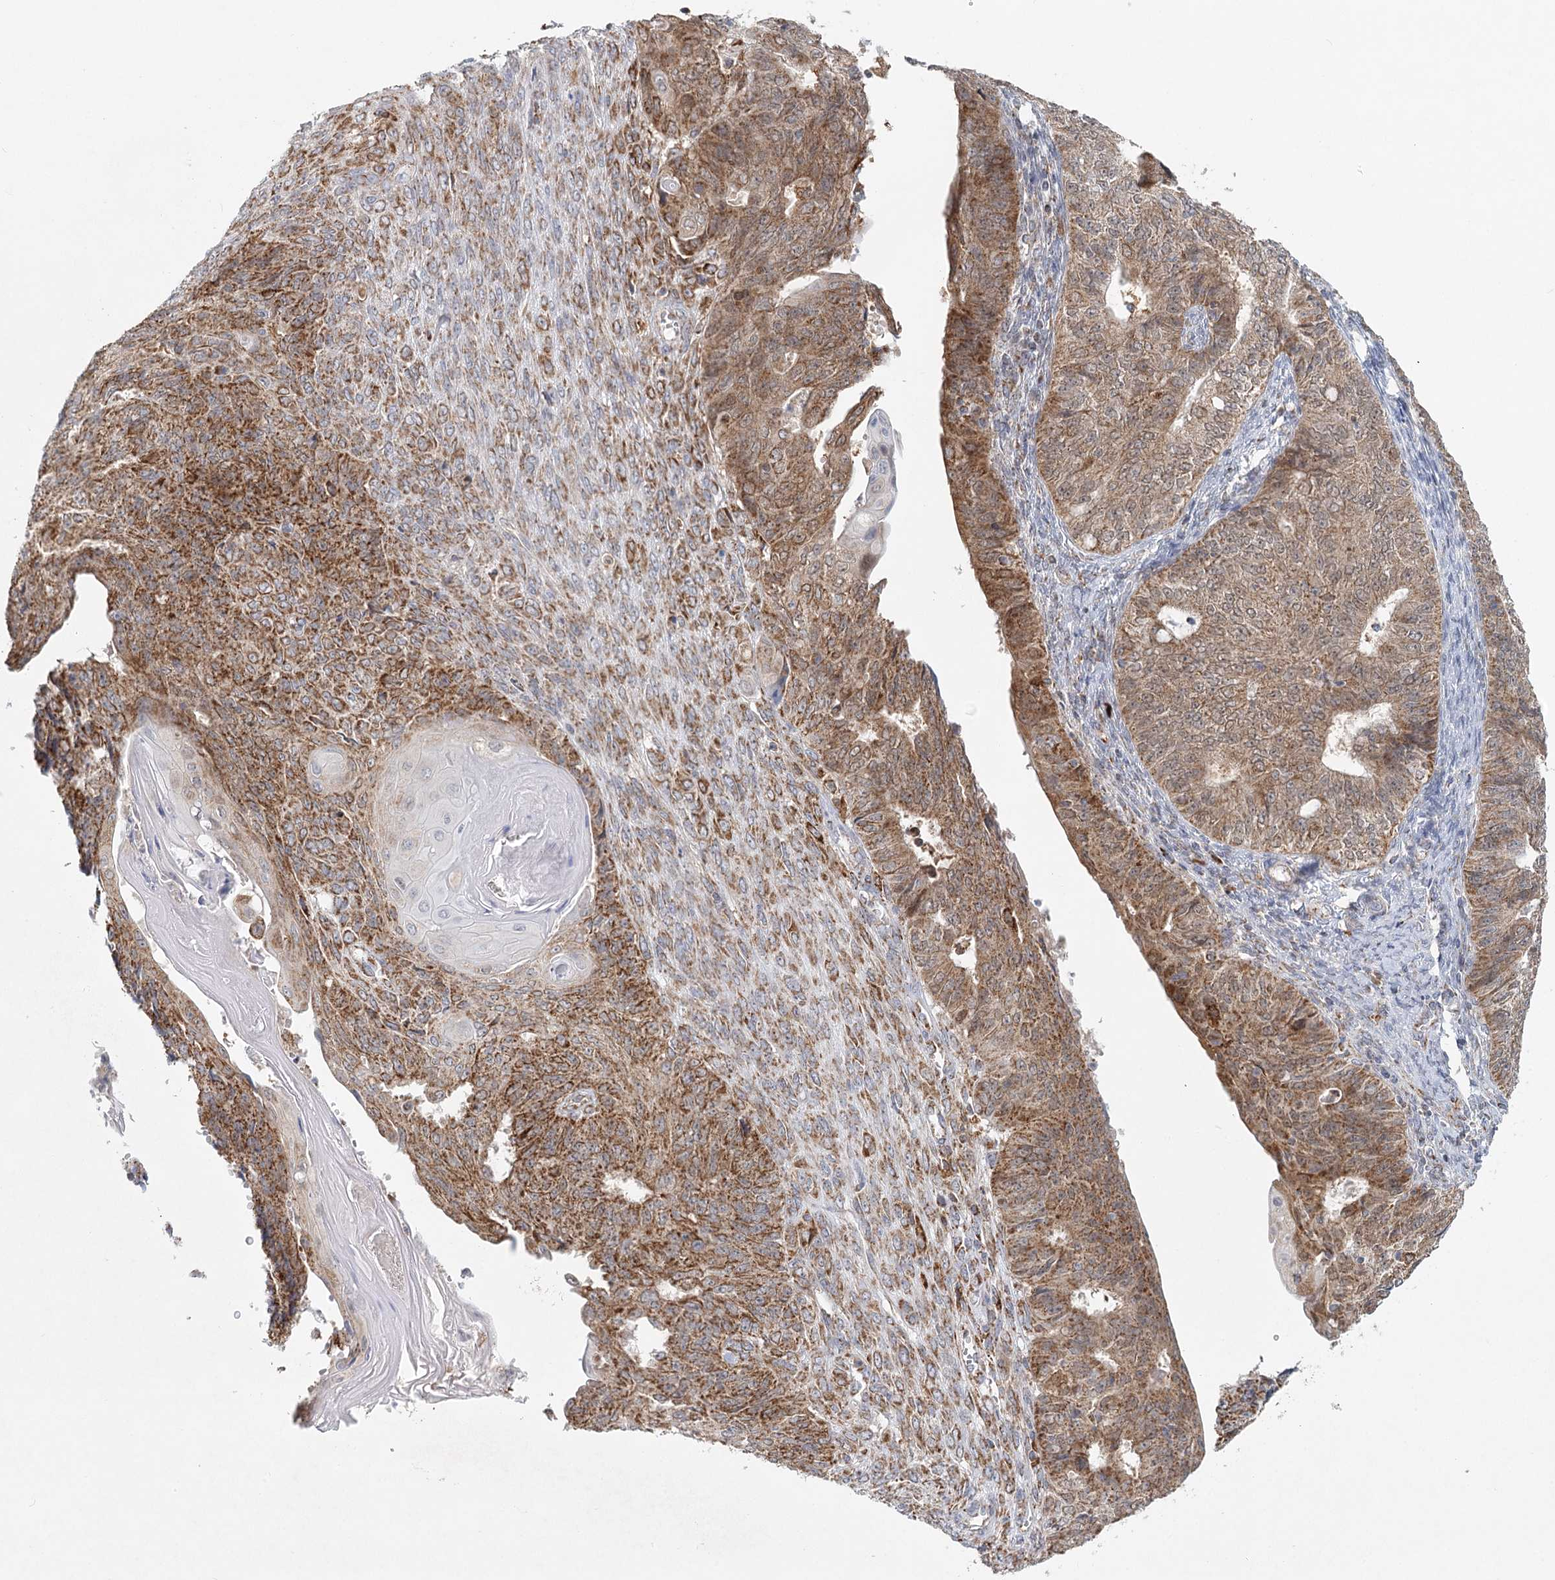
{"staining": {"intensity": "strong", "quantity": ">75%", "location": "cytoplasmic/membranous"}, "tissue": "endometrial cancer", "cell_type": "Tumor cells", "image_type": "cancer", "snomed": [{"axis": "morphology", "description": "Adenocarcinoma, NOS"}, {"axis": "topography", "description": "Endometrium"}], "caption": "Immunohistochemical staining of human adenocarcinoma (endometrial) exhibits strong cytoplasmic/membranous protein staining in about >75% of tumor cells.", "gene": "TAS1R1", "patient": {"sex": "female", "age": 32}}